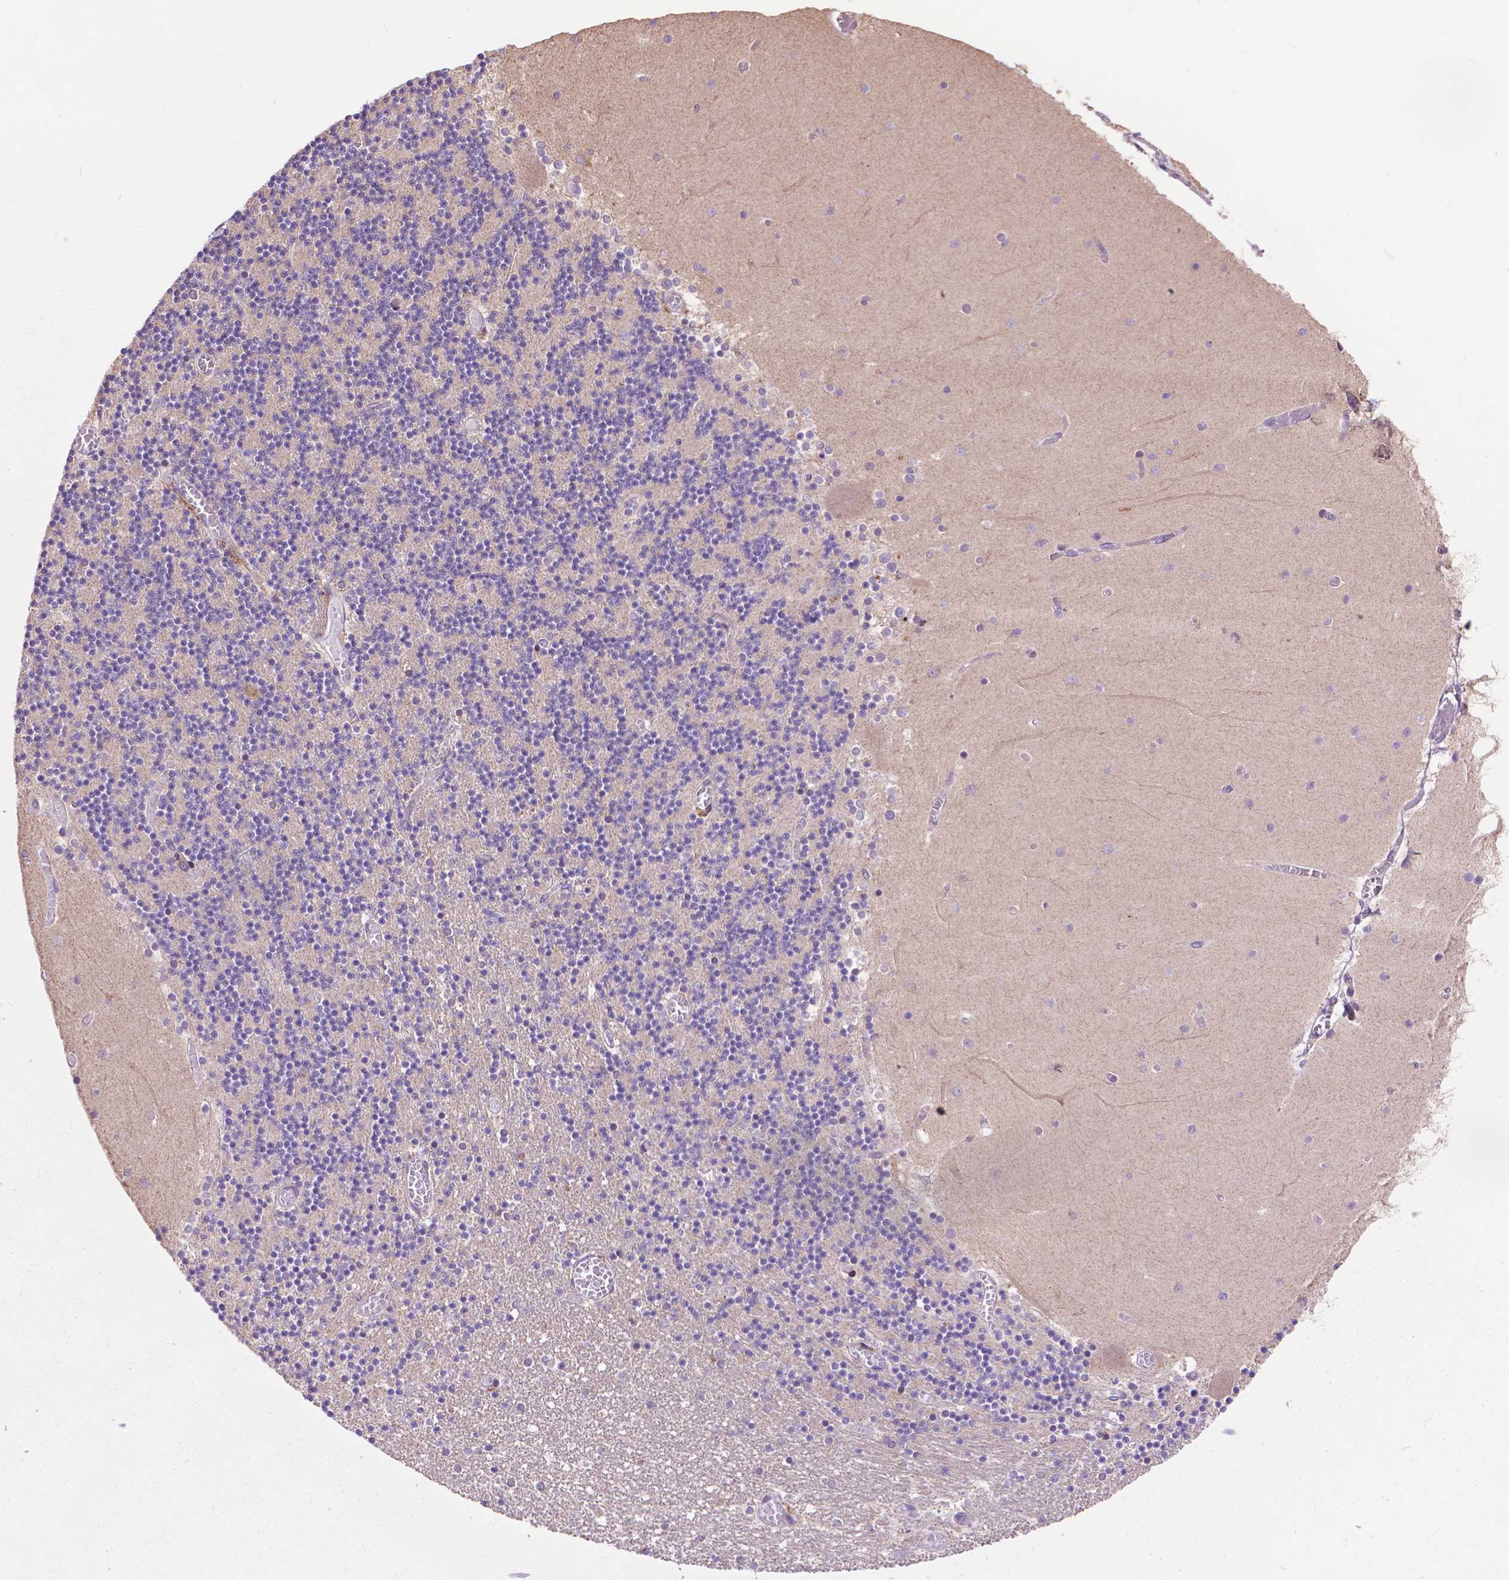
{"staining": {"intensity": "negative", "quantity": "none", "location": "none"}, "tissue": "cerebellum", "cell_type": "Cells in granular layer", "image_type": "normal", "snomed": [{"axis": "morphology", "description": "Normal tissue, NOS"}, {"axis": "topography", "description": "Cerebellum"}], "caption": "A high-resolution micrograph shows immunohistochemistry (IHC) staining of benign cerebellum, which exhibits no significant positivity in cells in granular layer.", "gene": "GLB1", "patient": {"sex": "female", "age": 28}}